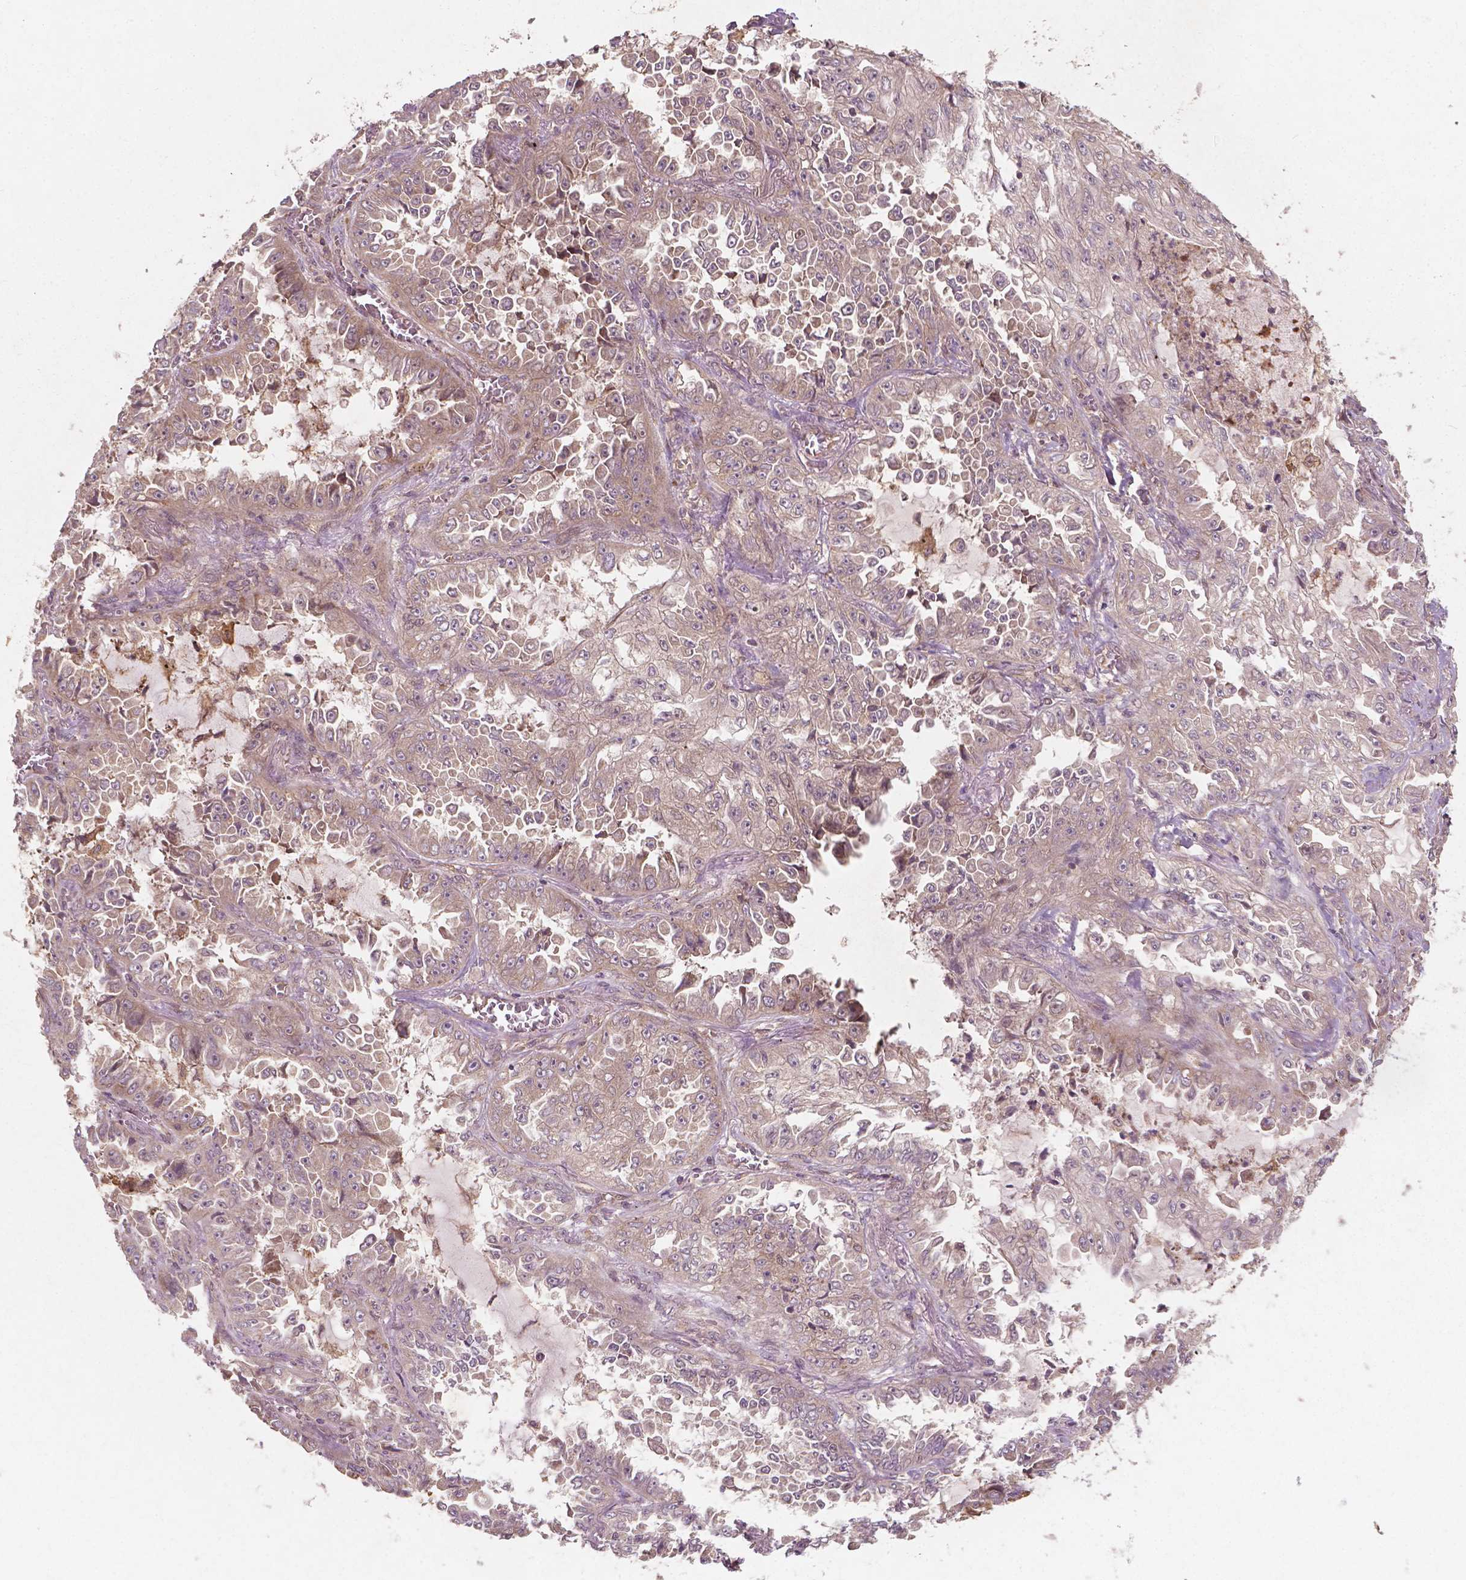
{"staining": {"intensity": "weak", "quantity": "25%-75%", "location": "cytoplasmic/membranous"}, "tissue": "lung cancer", "cell_type": "Tumor cells", "image_type": "cancer", "snomed": [{"axis": "morphology", "description": "Adenocarcinoma, NOS"}, {"axis": "topography", "description": "Lung"}], "caption": "There is low levels of weak cytoplasmic/membranous positivity in tumor cells of lung adenocarcinoma, as demonstrated by immunohistochemical staining (brown color).", "gene": "CYFIP2", "patient": {"sex": "female", "age": 52}}